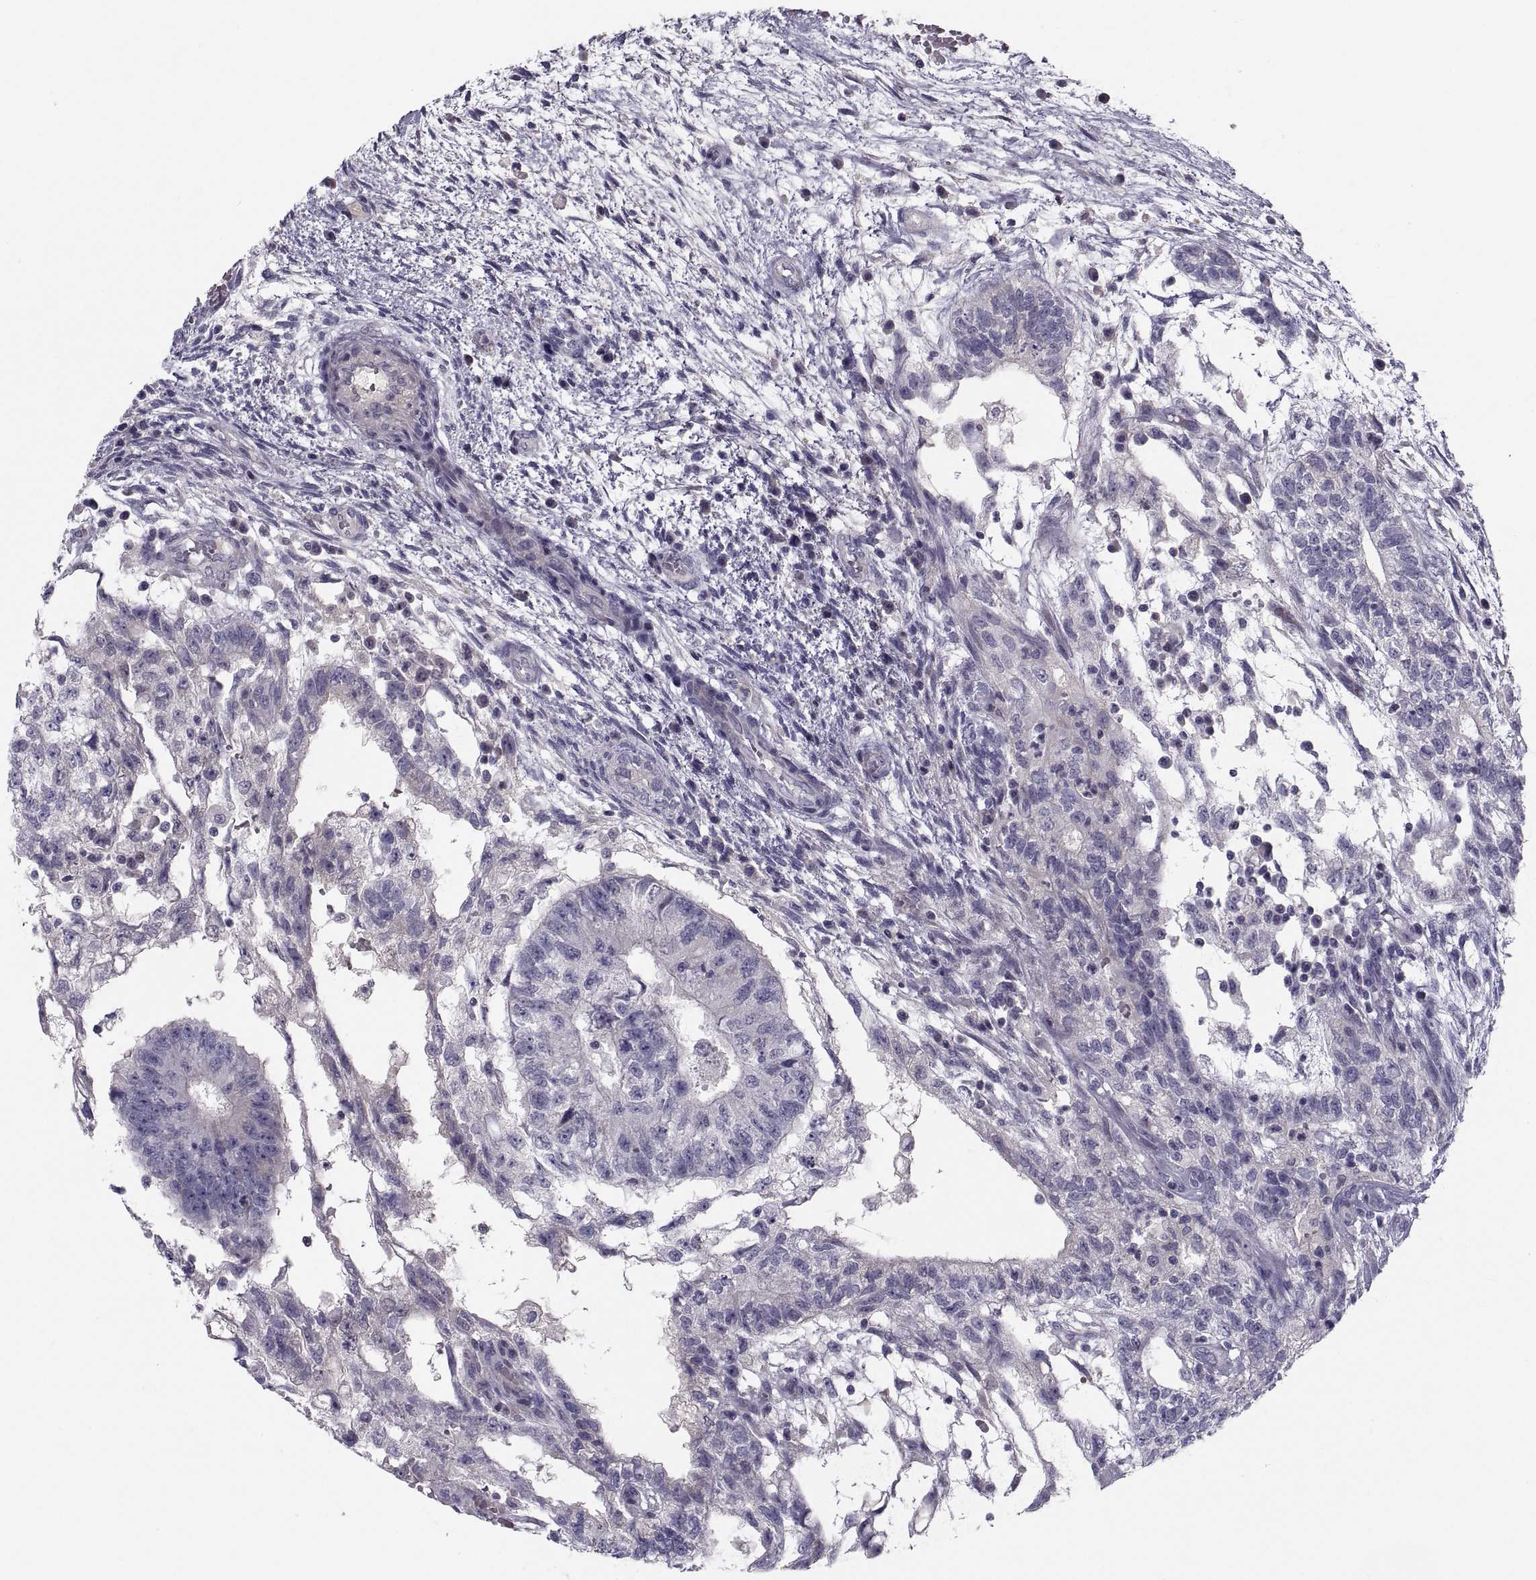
{"staining": {"intensity": "negative", "quantity": "none", "location": "none"}, "tissue": "testis cancer", "cell_type": "Tumor cells", "image_type": "cancer", "snomed": [{"axis": "morphology", "description": "Normal tissue, NOS"}, {"axis": "morphology", "description": "Carcinoma, Embryonal, NOS"}, {"axis": "topography", "description": "Testis"}, {"axis": "topography", "description": "Epididymis"}], "caption": "DAB (3,3'-diaminobenzidine) immunohistochemical staining of testis cancer (embryonal carcinoma) demonstrates no significant positivity in tumor cells.", "gene": "PDZRN4", "patient": {"sex": "male", "age": 32}}